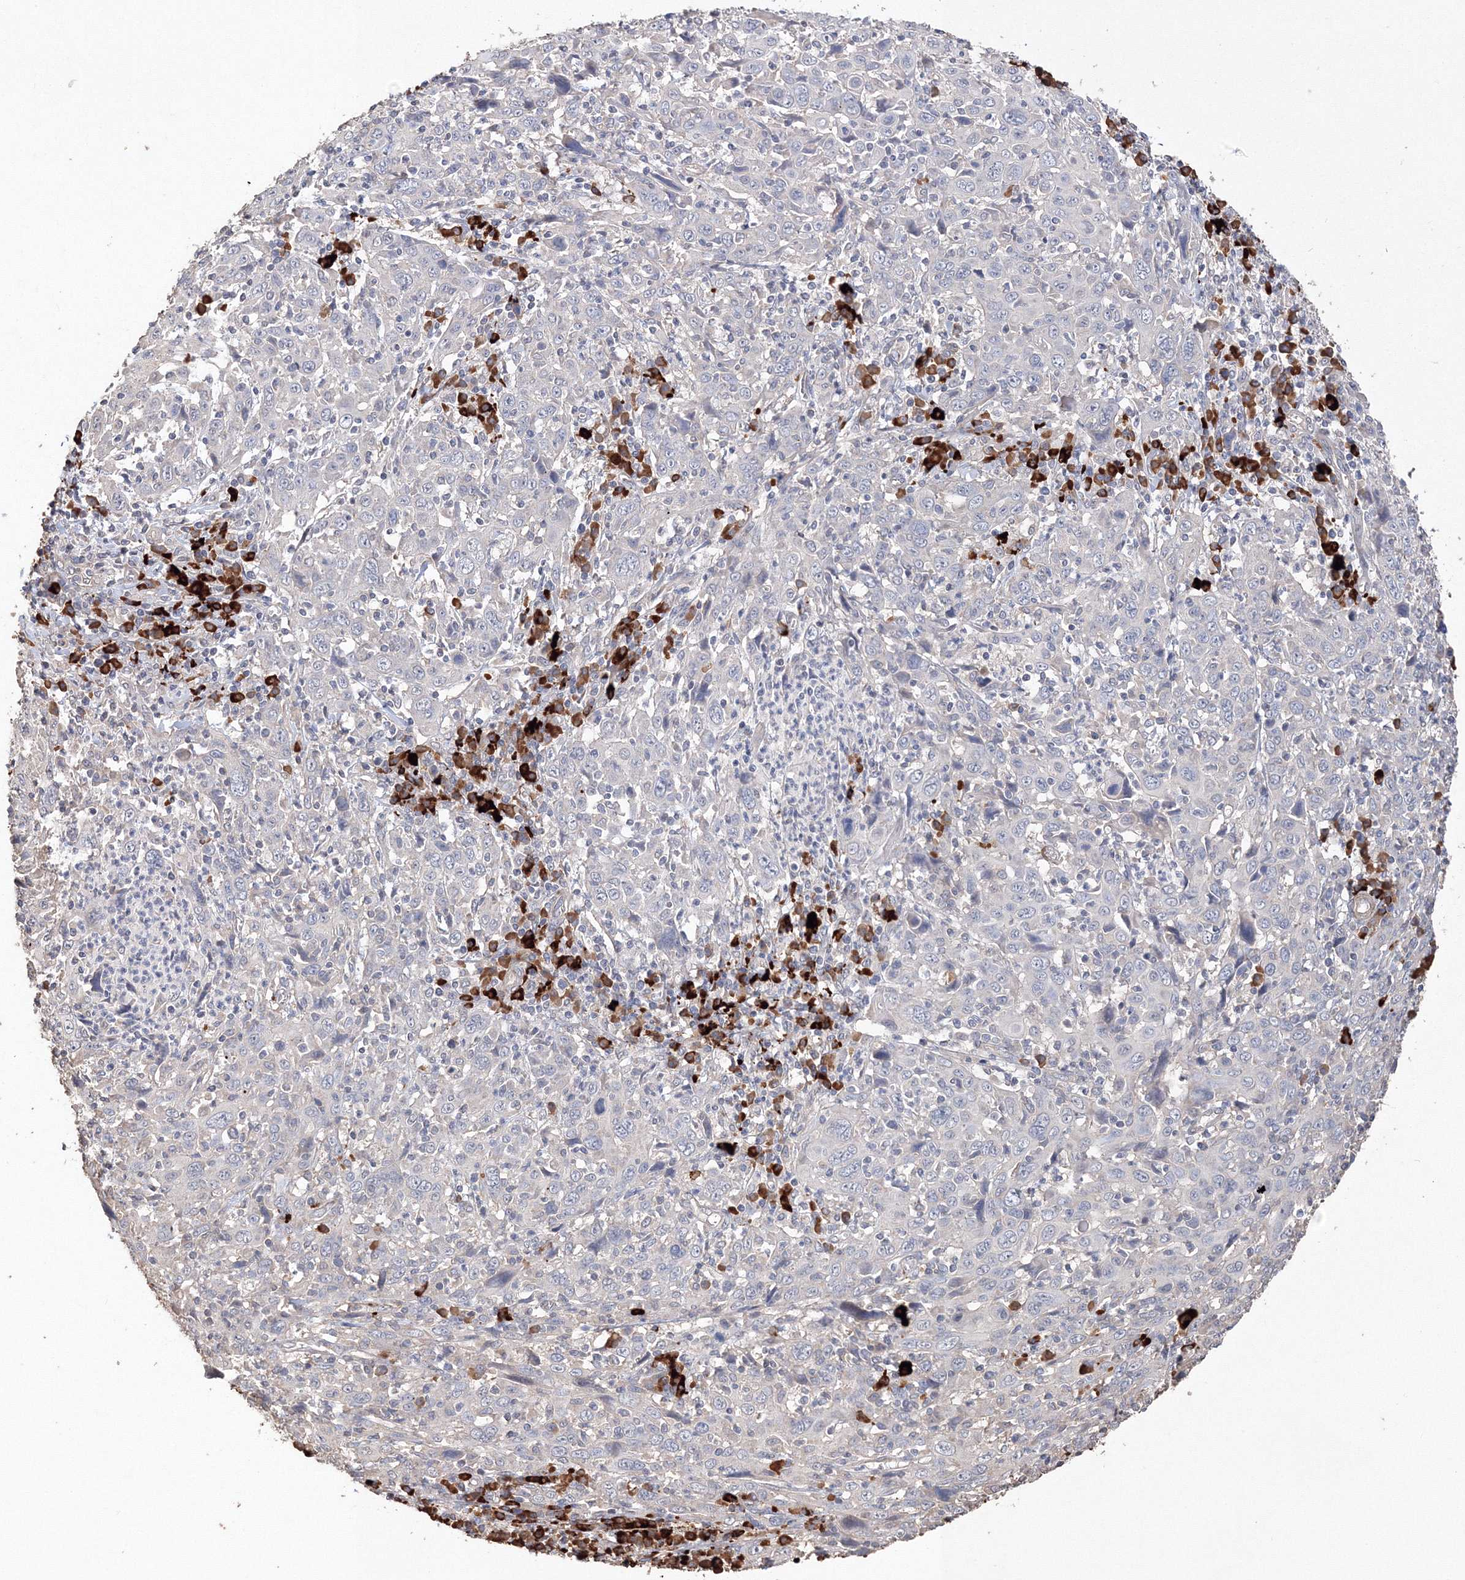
{"staining": {"intensity": "negative", "quantity": "none", "location": "none"}, "tissue": "cervical cancer", "cell_type": "Tumor cells", "image_type": "cancer", "snomed": [{"axis": "morphology", "description": "Squamous cell carcinoma, NOS"}, {"axis": "topography", "description": "Cervix"}], "caption": "Human cervical cancer (squamous cell carcinoma) stained for a protein using IHC displays no positivity in tumor cells.", "gene": "NALF2", "patient": {"sex": "female", "age": 46}}